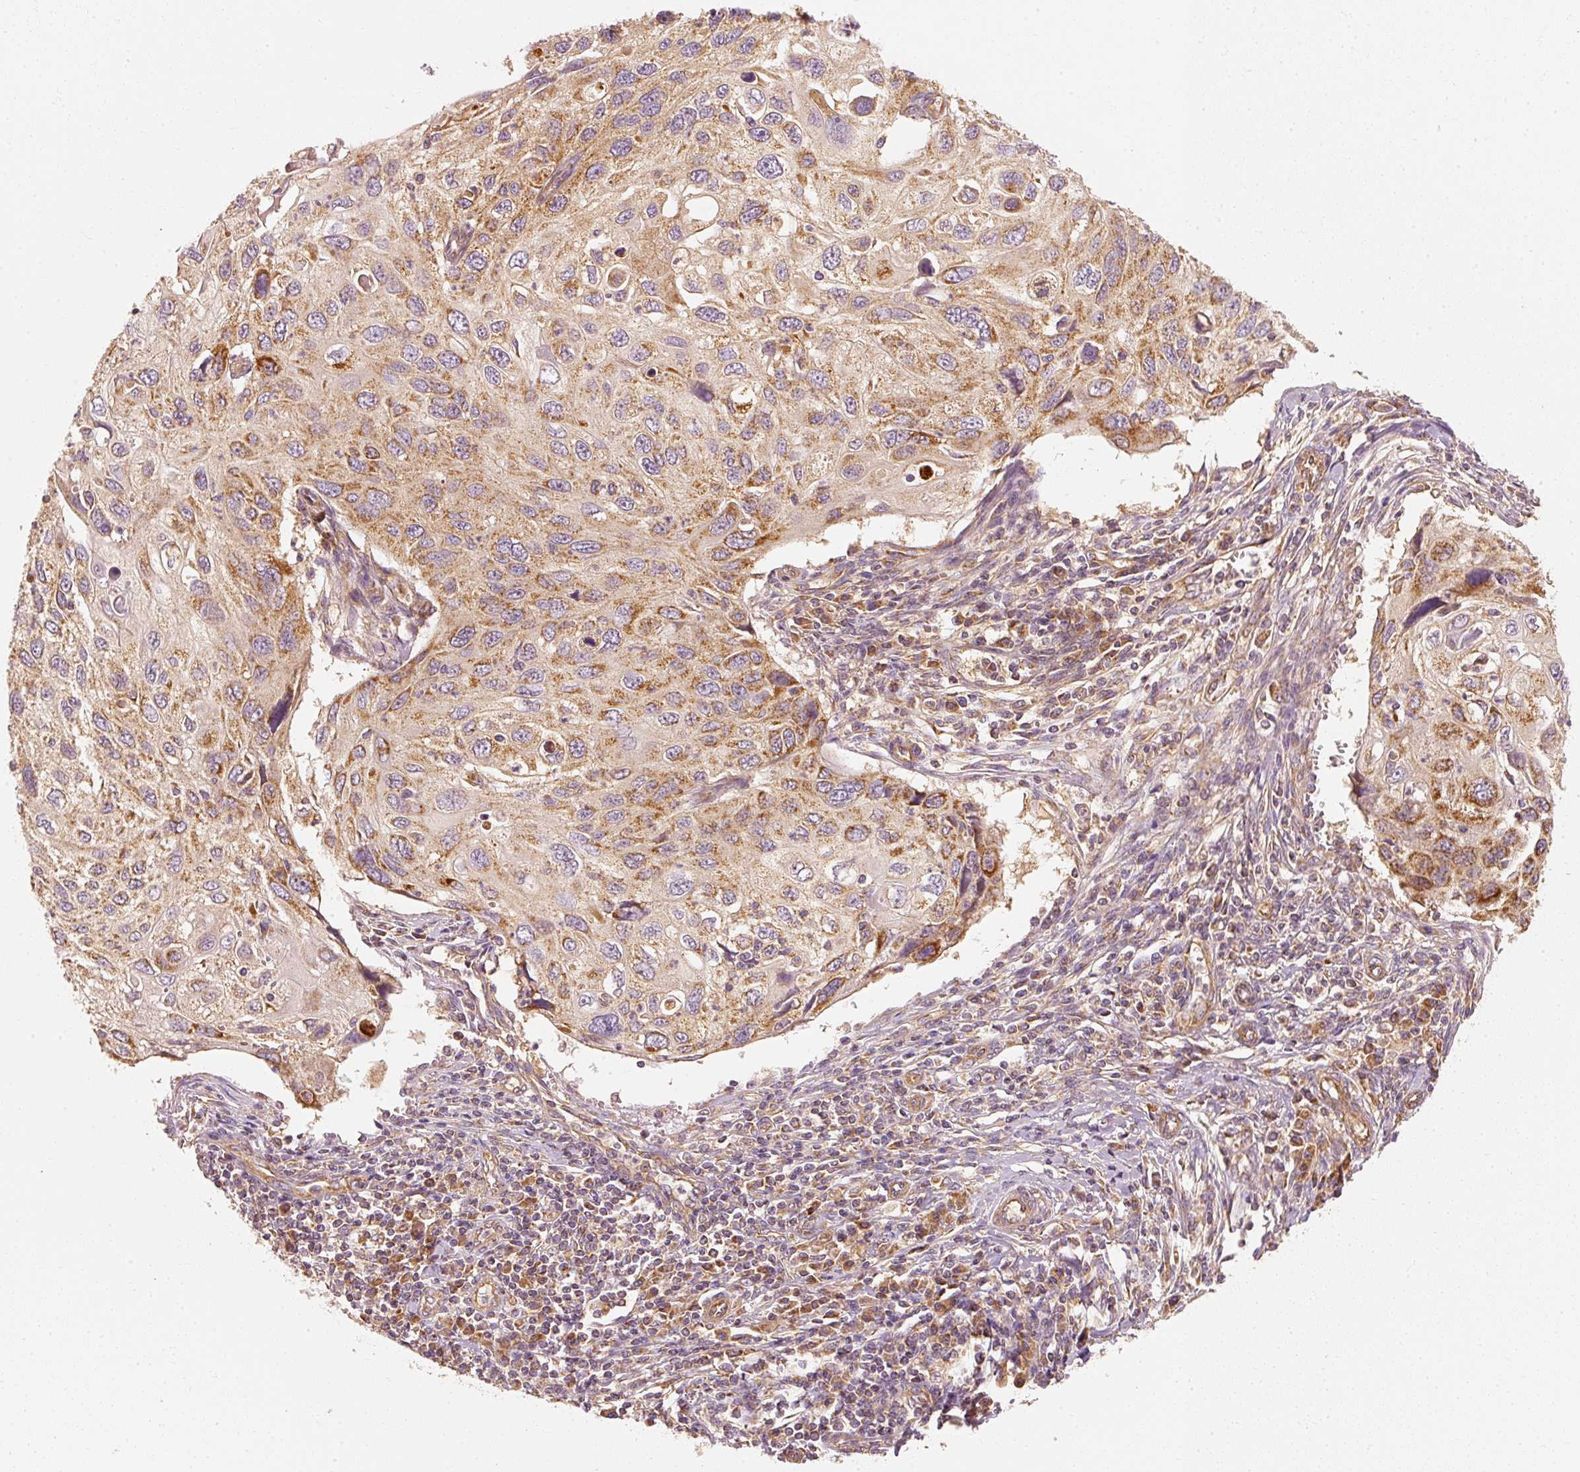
{"staining": {"intensity": "moderate", "quantity": ">75%", "location": "cytoplasmic/membranous"}, "tissue": "cervical cancer", "cell_type": "Tumor cells", "image_type": "cancer", "snomed": [{"axis": "morphology", "description": "Squamous cell carcinoma, NOS"}, {"axis": "topography", "description": "Cervix"}], "caption": "Brown immunohistochemical staining in human cervical squamous cell carcinoma displays moderate cytoplasmic/membranous staining in about >75% of tumor cells.", "gene": "TOMM40", "patient": {"sex": "female", "age": 70}}